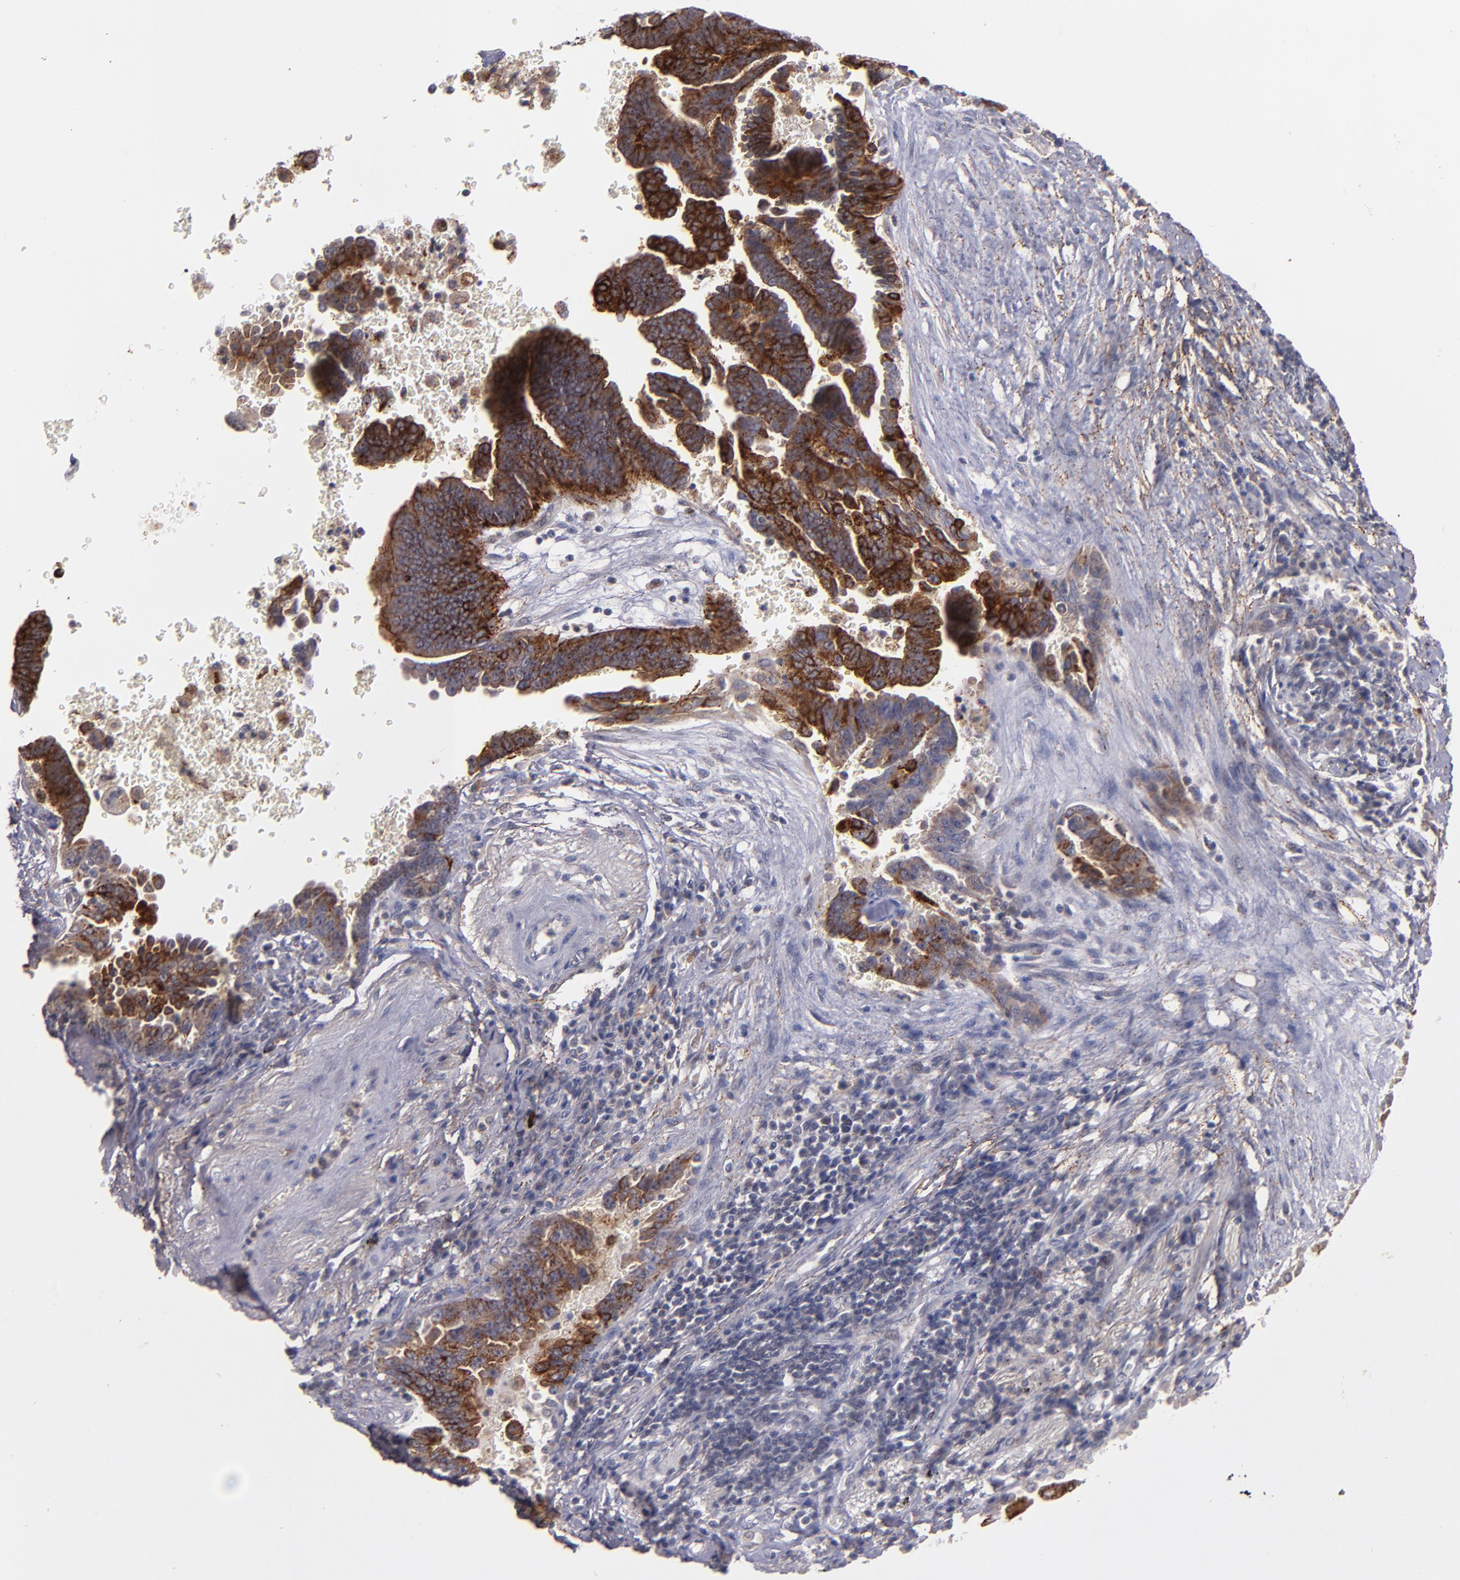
{"staining": {"intensity": "strong", "quantity": ">75%", "location": "cytoplasmic/membranous"}, "tissue": "lung cancer", "cell_type": "Tumor cells", "image_type": "cancer", "snomed": [{"axis": "morphology", "description": "Adenocarcinoma, NOS"}, {"axis": "topography", "description": "Lung"}], "caption": "Strong cytoplasmic/membranous staining for a protein is seen in approximately >75% of tumor cells of lung cancer using IHC.", "gene": "SYP", "patient": {"sex": "female", "age": 64}}